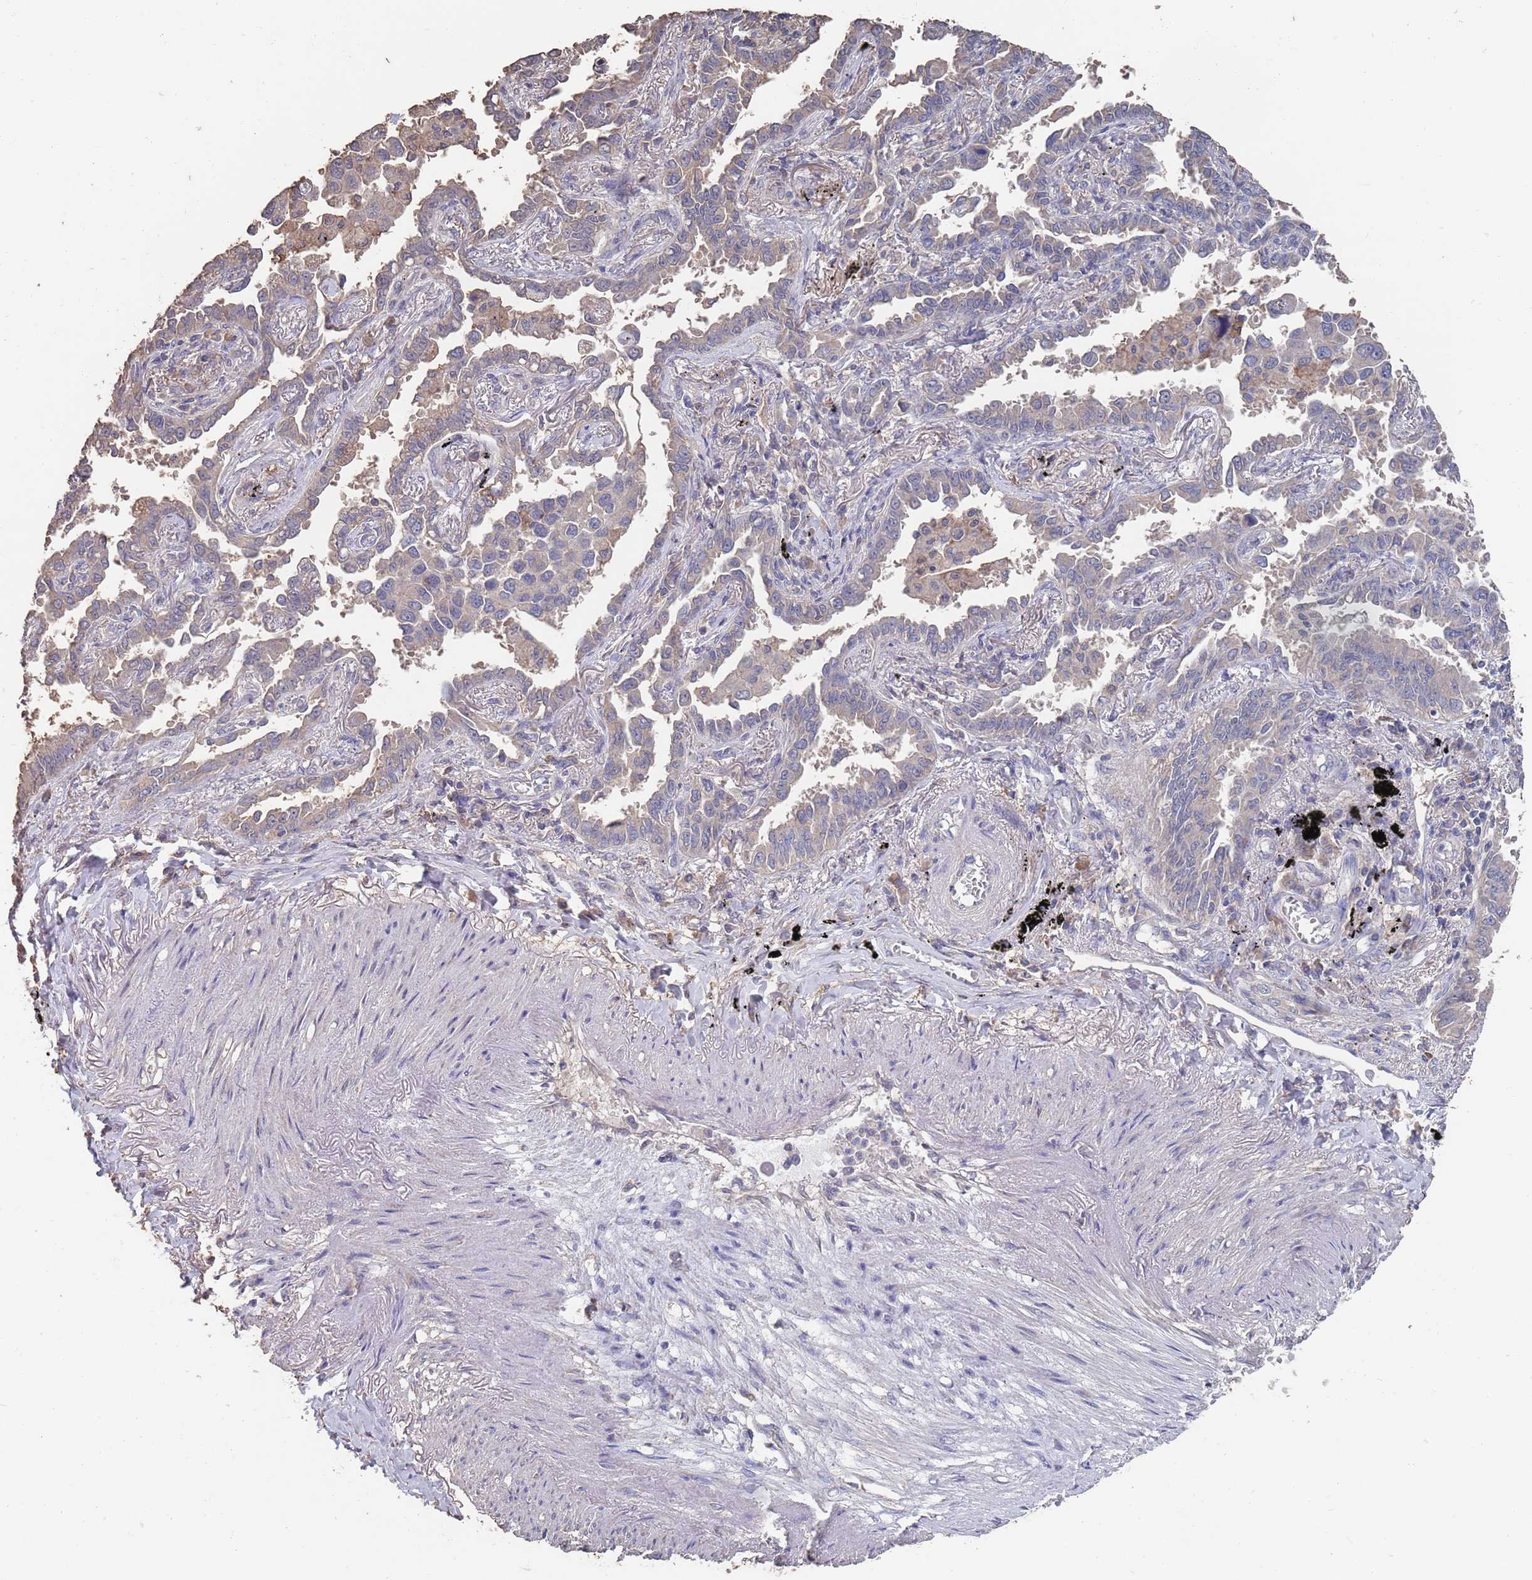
{"staining": {"intensity": "weak", "quantity": "25%-75%", "location": "cytoplasmic/membranous"}, "tissue": "lung cancer", "cell_type": "Tumor cells", "image_type": "cancer", "snomed": [{"axis": "morphology", "description": "Adenocarcinoma, NOS"}, {"axis": "topography", "description": "Lung"}], "caption": "There is low levels of weak cytoplasmic/membranous staining in tumor cells of lung adenocarcinoma, as demonstrated by immunohistochemical staining (brown color).", "gene": "BTBD18", "patient": {"sex": "male", "age": 67}}